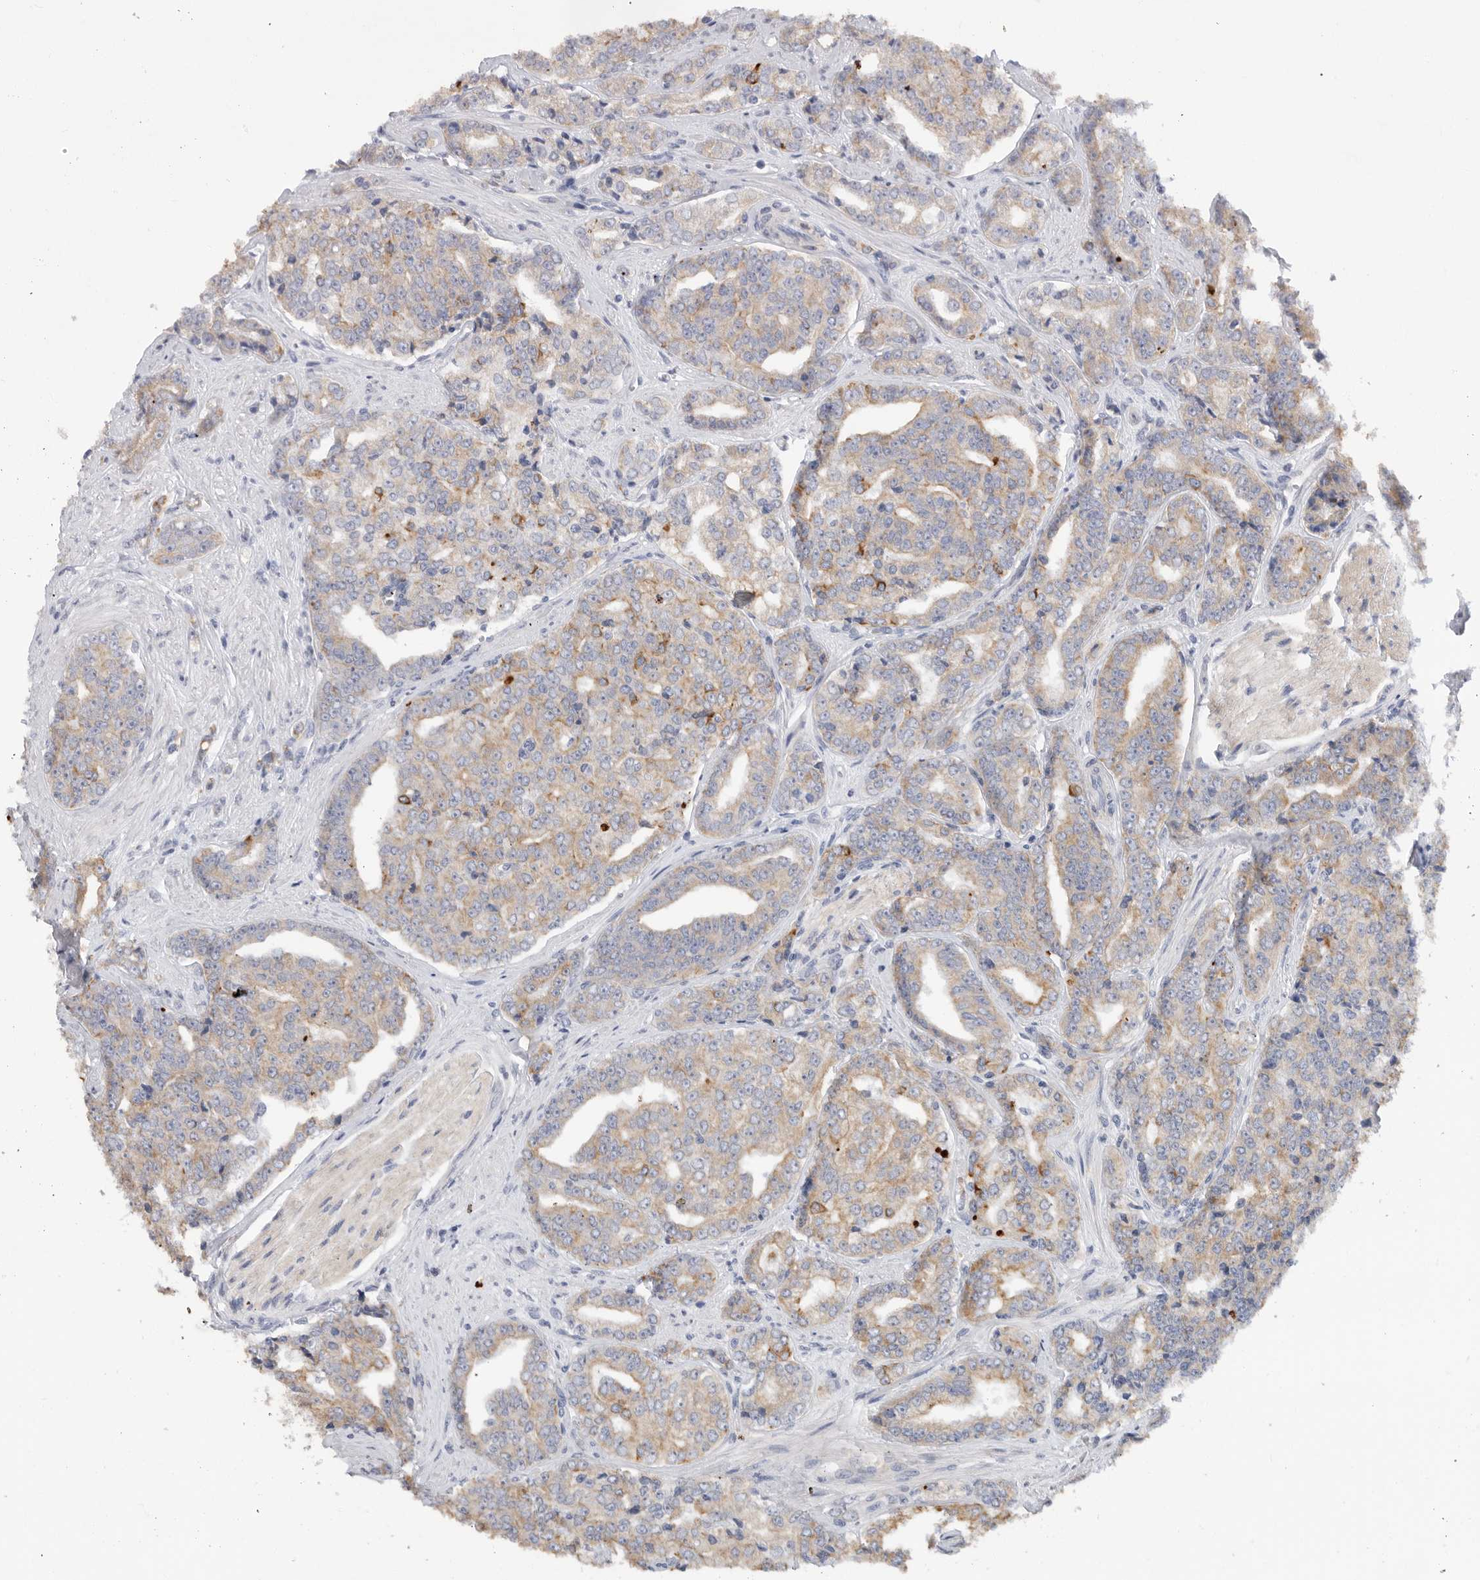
{"staining": {"intensity": "strong", "quantity": "<25%", "location": "cytoplasmic/membranous"}, "tissue": "prostate cancer", "cell_type": "Tumor cells", "image_type": "cancer", "snomed": [{"axis": "morphology", "description": "Adenocarcinoma, High grade"}, {"axis": "topography", "description": "Prostate"}], "caption": "This is a histology image of immunohistochemistry staining of adenocarcinoma (high-grade) (prostate), which shows strong expression in the cytoplasmic/membranous of tumor cells.", "gene": "MTFR1L", "patient": {"sex": "male", "age": 71}}